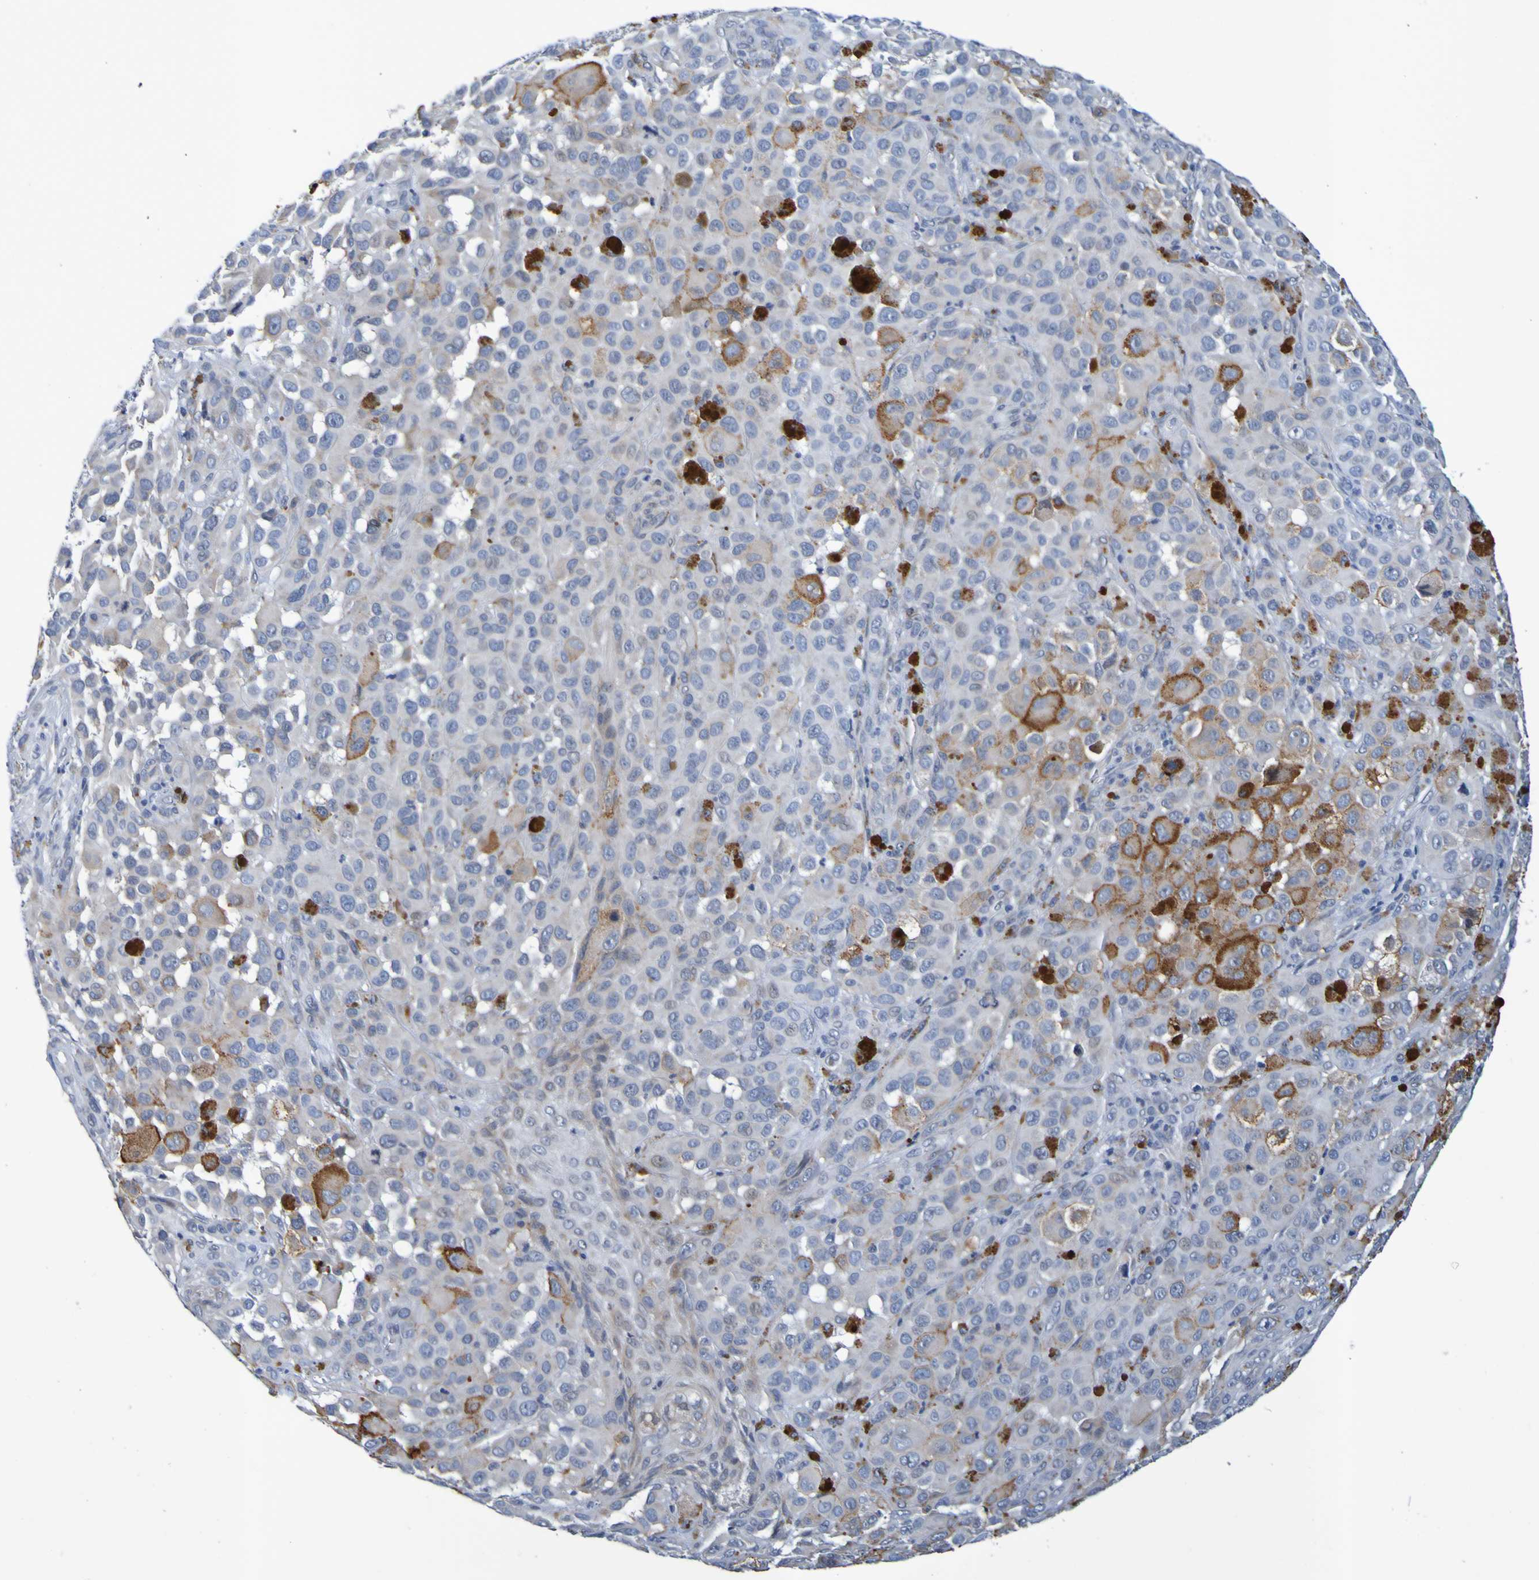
{"staining": {"intensity": "weak", "quantity": "<25%", "location": "cytoplasmic/membranous"}, "tissue": "melanoma", "cell_type": "Tumor cells", "image_type": "cancer", "snomed": [{"axis": "morphology", "description": "Malignant melanoma, NOS"}, {"axis": "topography", "description": "Skin"}], "caption": "There is no significant staining in tumor cells of malignant melanoma.", "gene": "VMA21", "patient": {"sex": "male", "age": 96}}